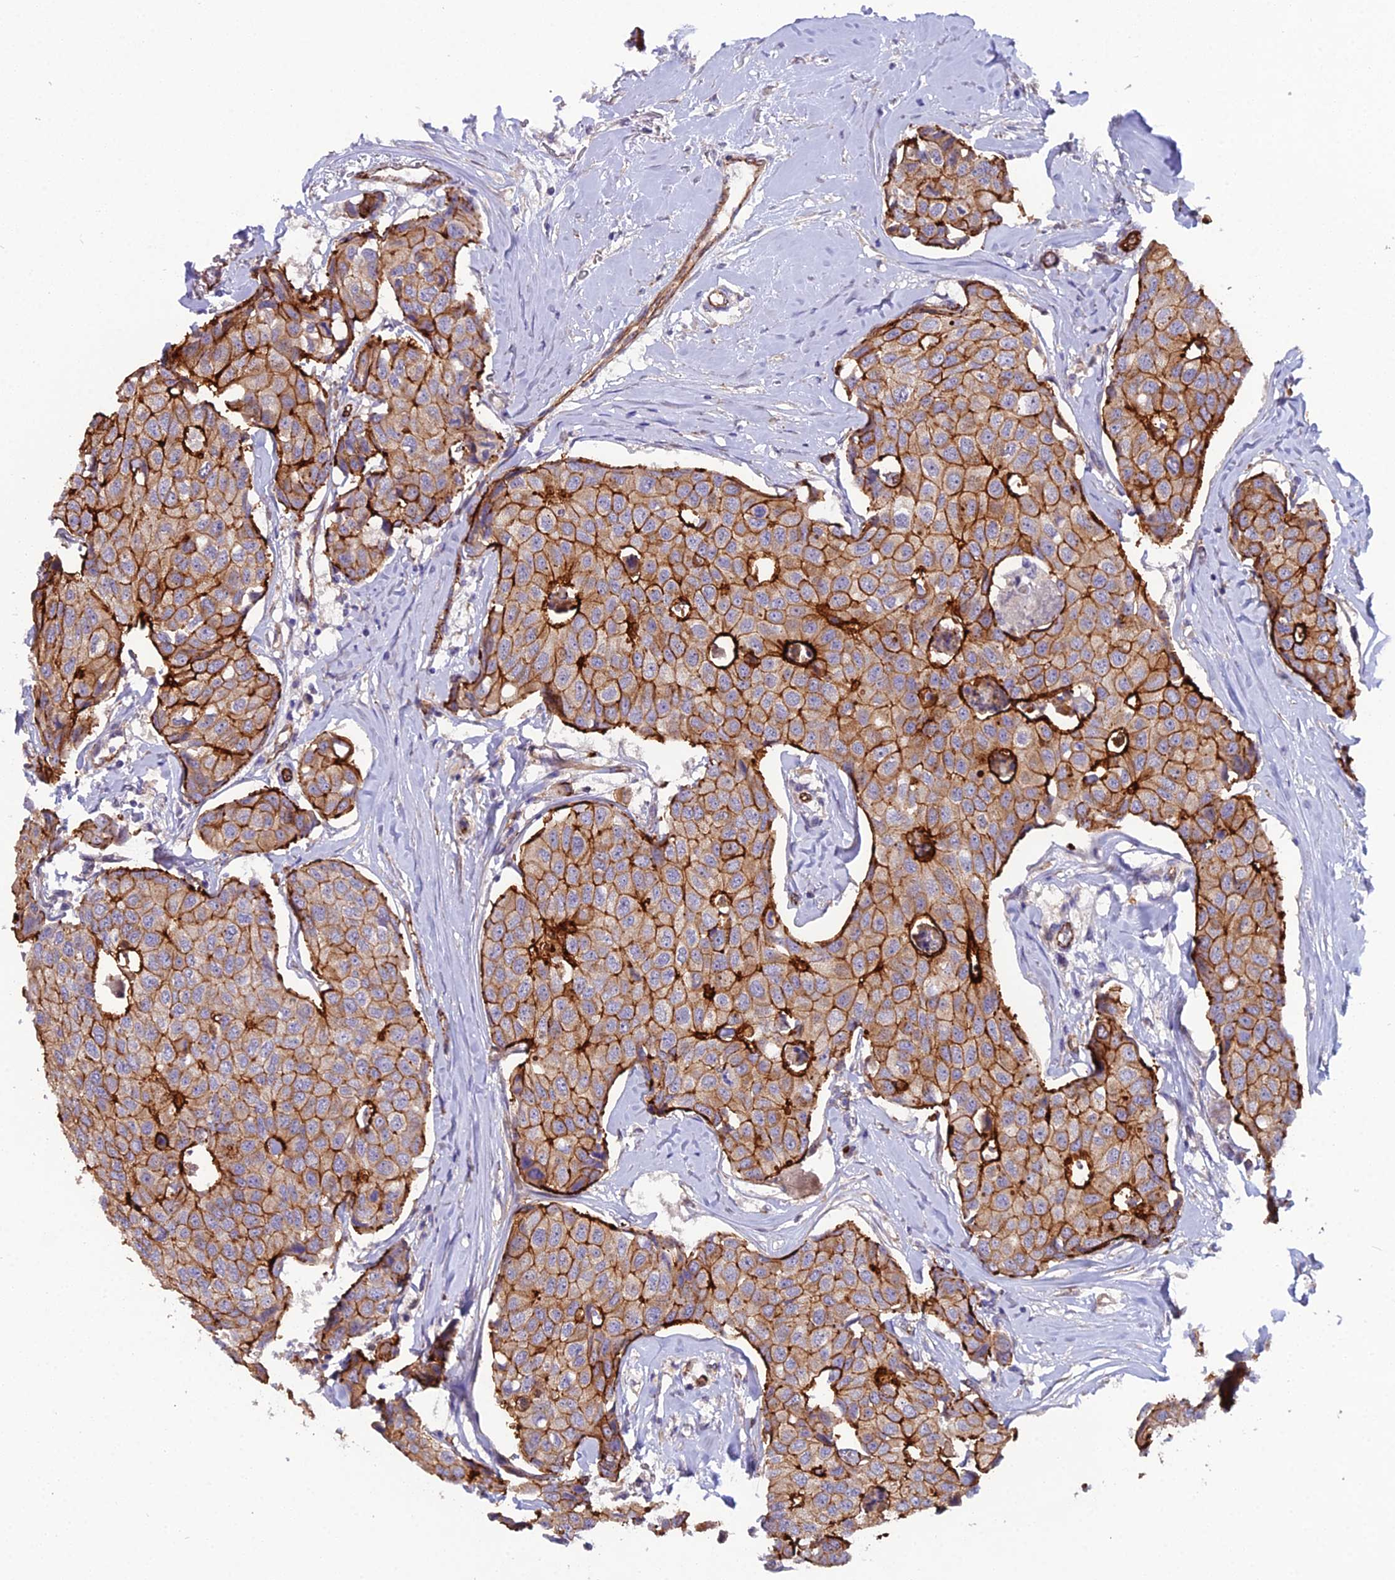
{"staining": {"intensity": "strong", "quantity": ">75%", "location": "cytoplasmic/membranous"}, "tissue": "breast cancer", "cell_type": "Tumor cells", "image_type": "cancer", "snomed": [{"axis": "morphology", "description": "Duct carcinoma"}, {"axis": "topography", "description": "Breast"}], "caption": "Protein expression analysis of human intraductal carcinoma (breast) reveals strong cytoplasmic/membranous expression in approximately >75% of tumor cells.", "gene": "CFAP47", "patient": {"sex": "female", "age": 80}}